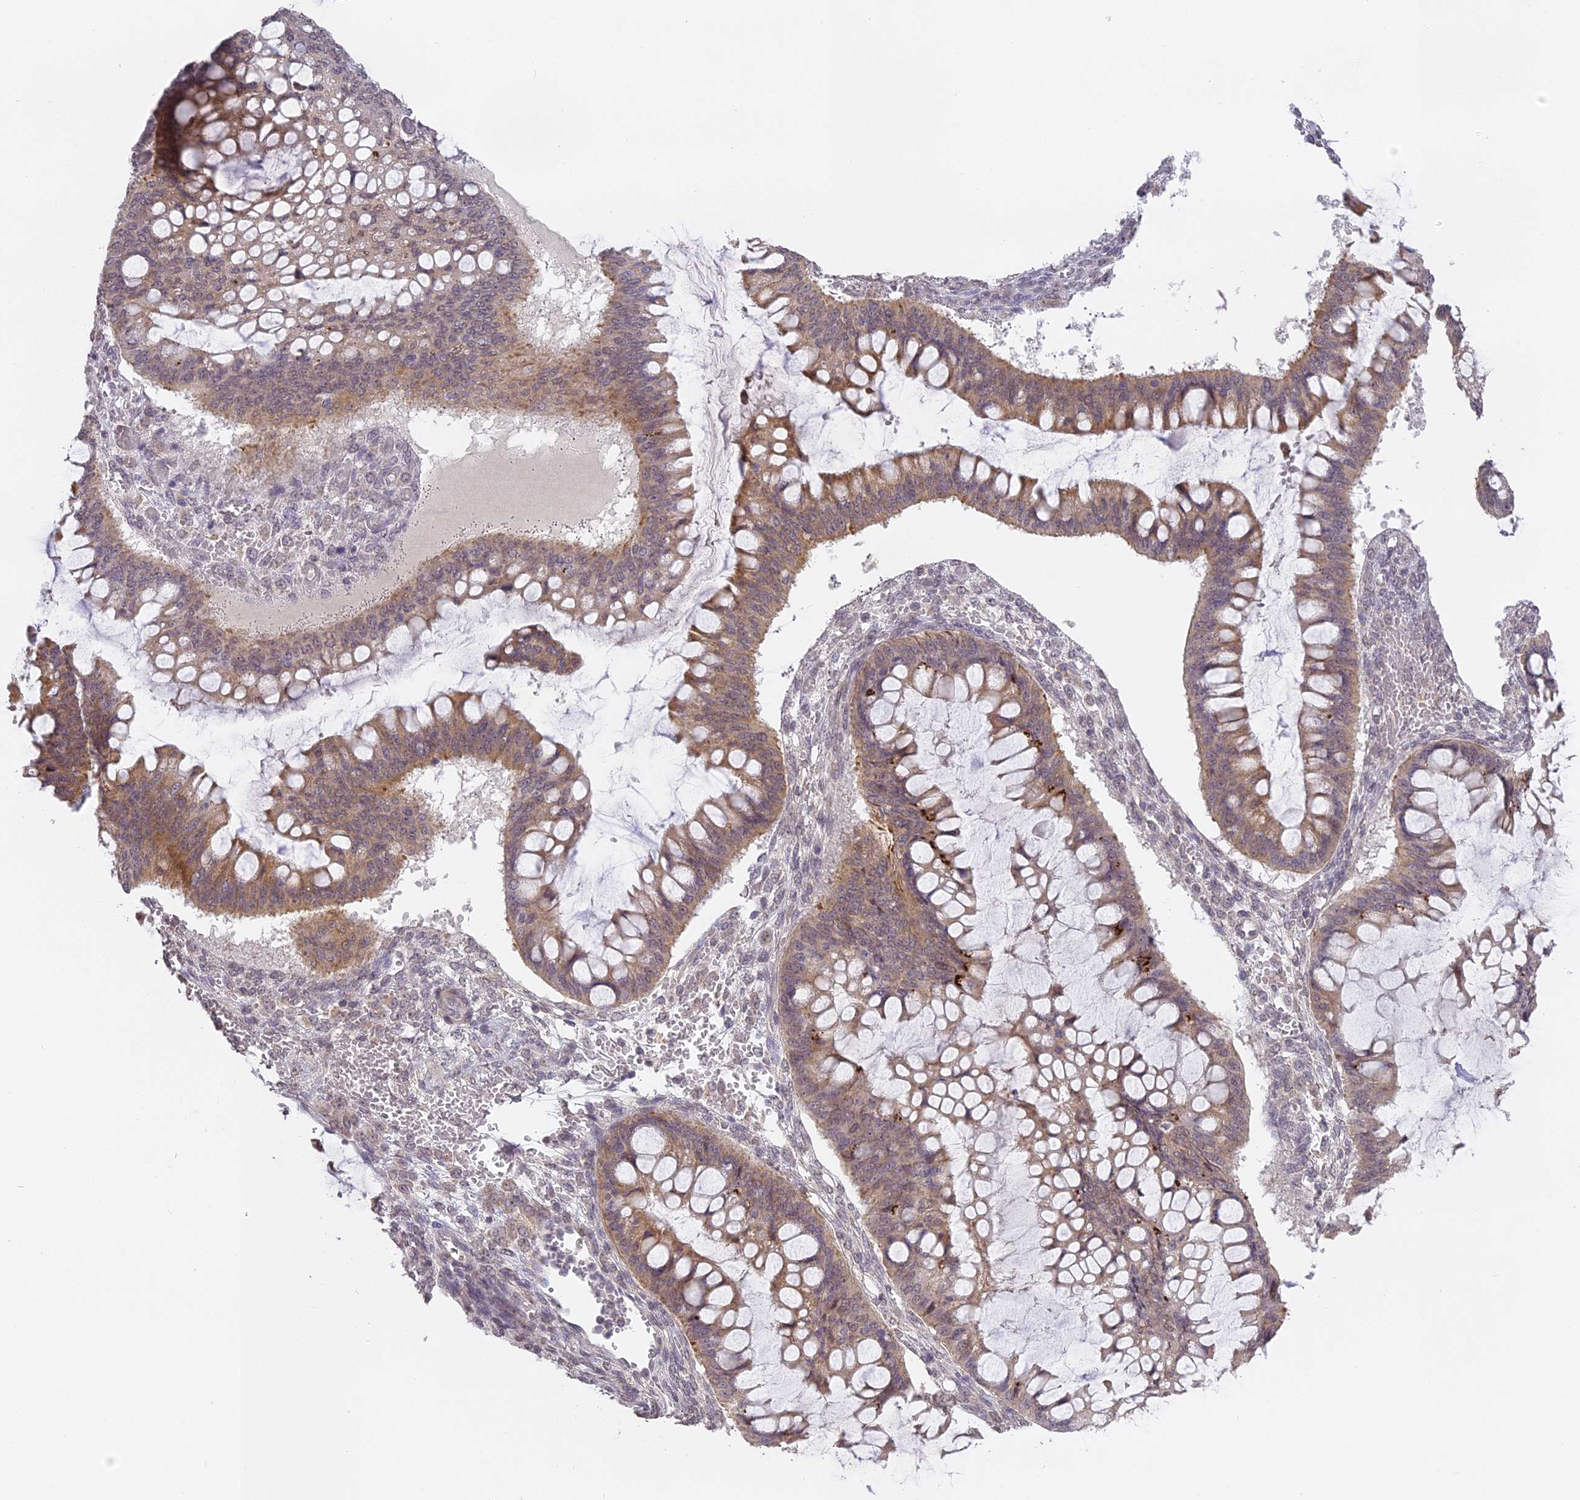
{"staining": {"intensity": "moderate", "quantity": "25%-75%", "location": "cytoplasmic/membranous"}, "tissue": "ovarian cancer", "cell_type": "Tumor cells", "image_type": "cancer", "snomed": [{"axis": "morphology", "description": "Cystadenocarcinoma, mucinous, NOS"}, {"axis": "topography", "description": "Ovary"}], "caption": "Tumor cells demonstrate moderate cytoplasmic/membranous positivity in approximately 25%-75% of cells in ovarian cancer. The staining is performed using DAB brown chromogen to label protein expression. The nuclei are counter-stained blue using hematoxylin.", "gene": "ERG28", "patient": {"sex": "female", "age": 73}}